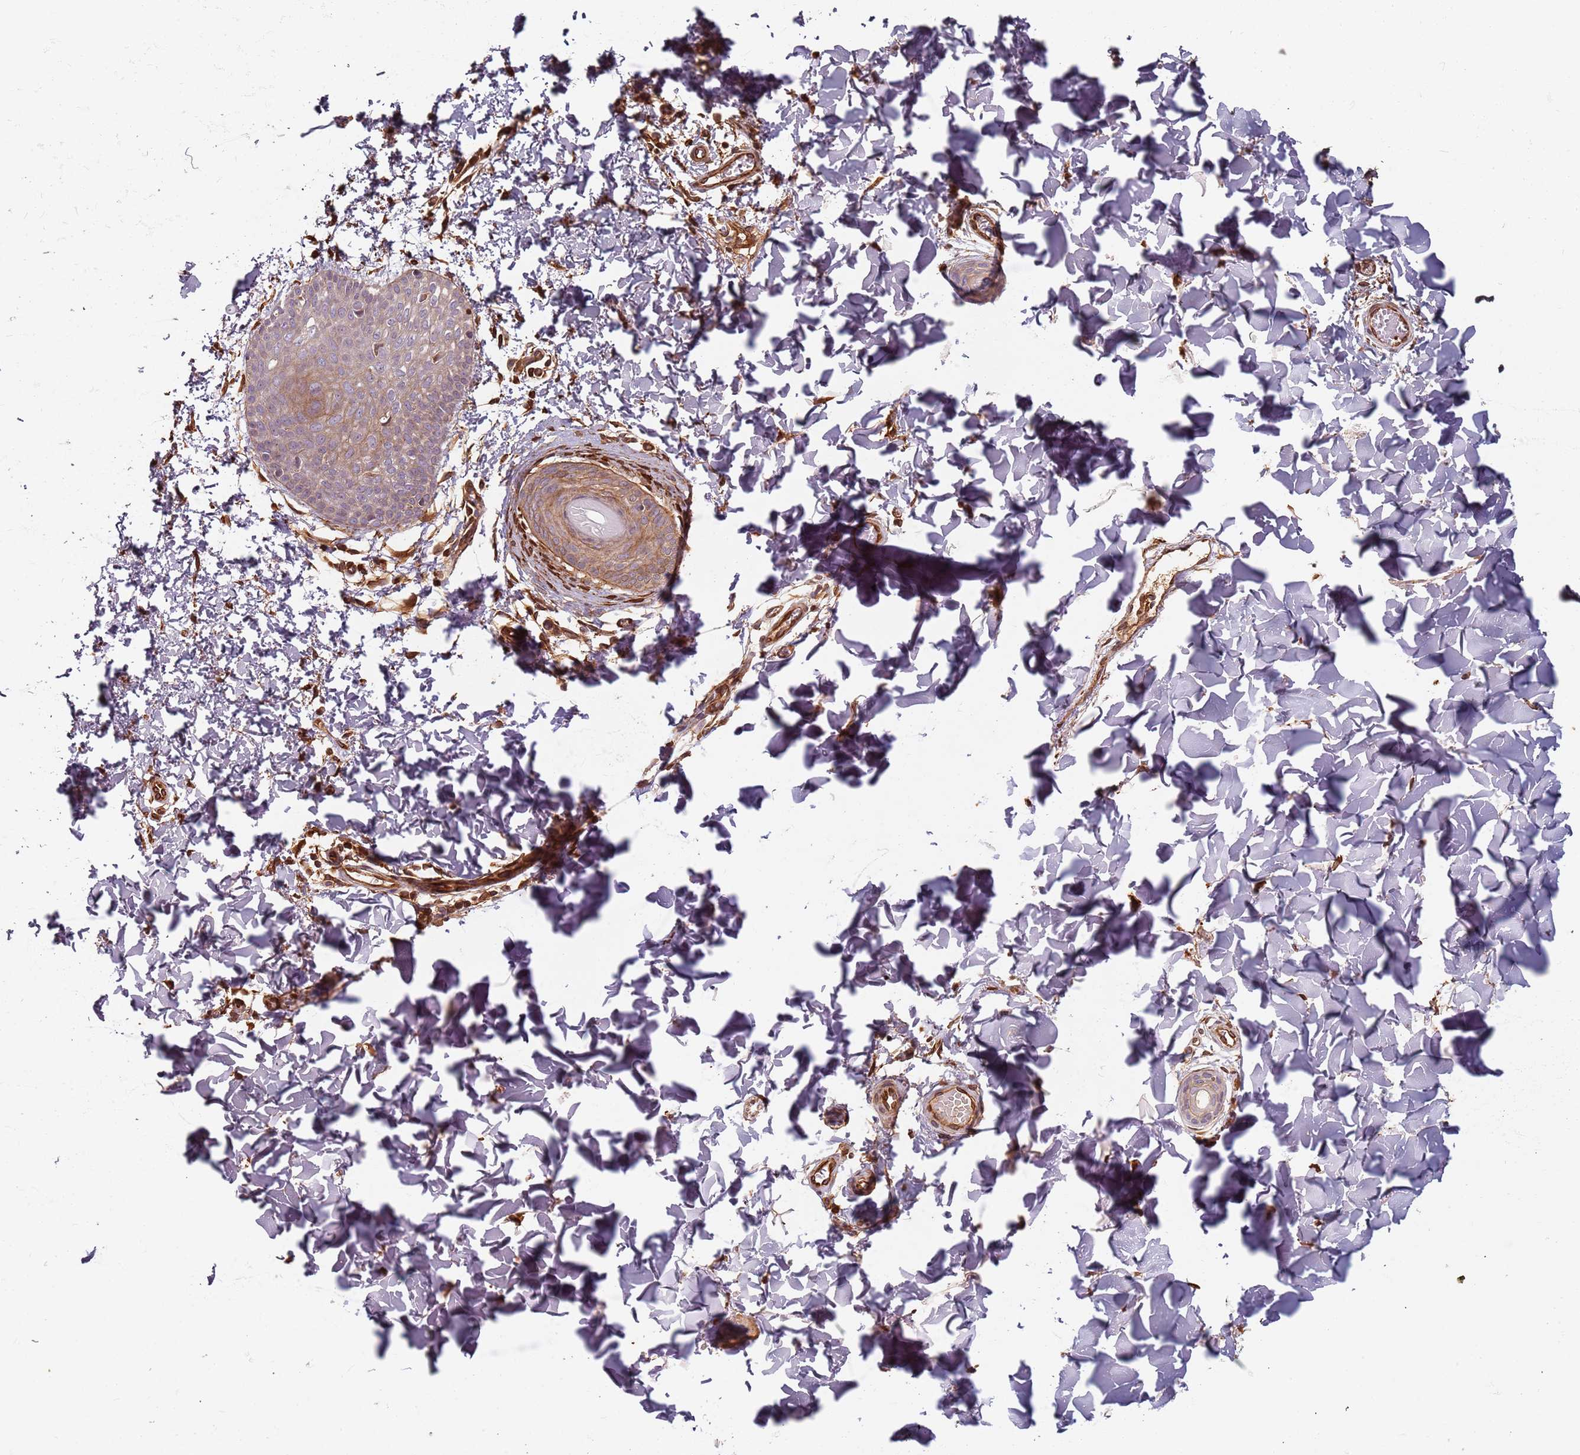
{"staining": {"intensity": "strong", "quantity": "<25%", "location": "nuclear"}, "tissue": "skin", "cell_type": "Fibroblasts", "image_type": "normal", "snomed": [{"axis": "morphology", "description": "Normal tissue, NOS"}, {"axis": "topography", "description": "Skin"}], "caption": "IHC of normal skin displays medium levels of strong nuclear expression in approximately <25% of fibroblasts. The staining was performed using DAB (3,3'-diaminobenzidine), with brown indicating positive protein expression. Nuclei are stained blue with hematoxylin.", "gene": "SDCCAG8", "patient": {"sex": "male", "age": 36}}